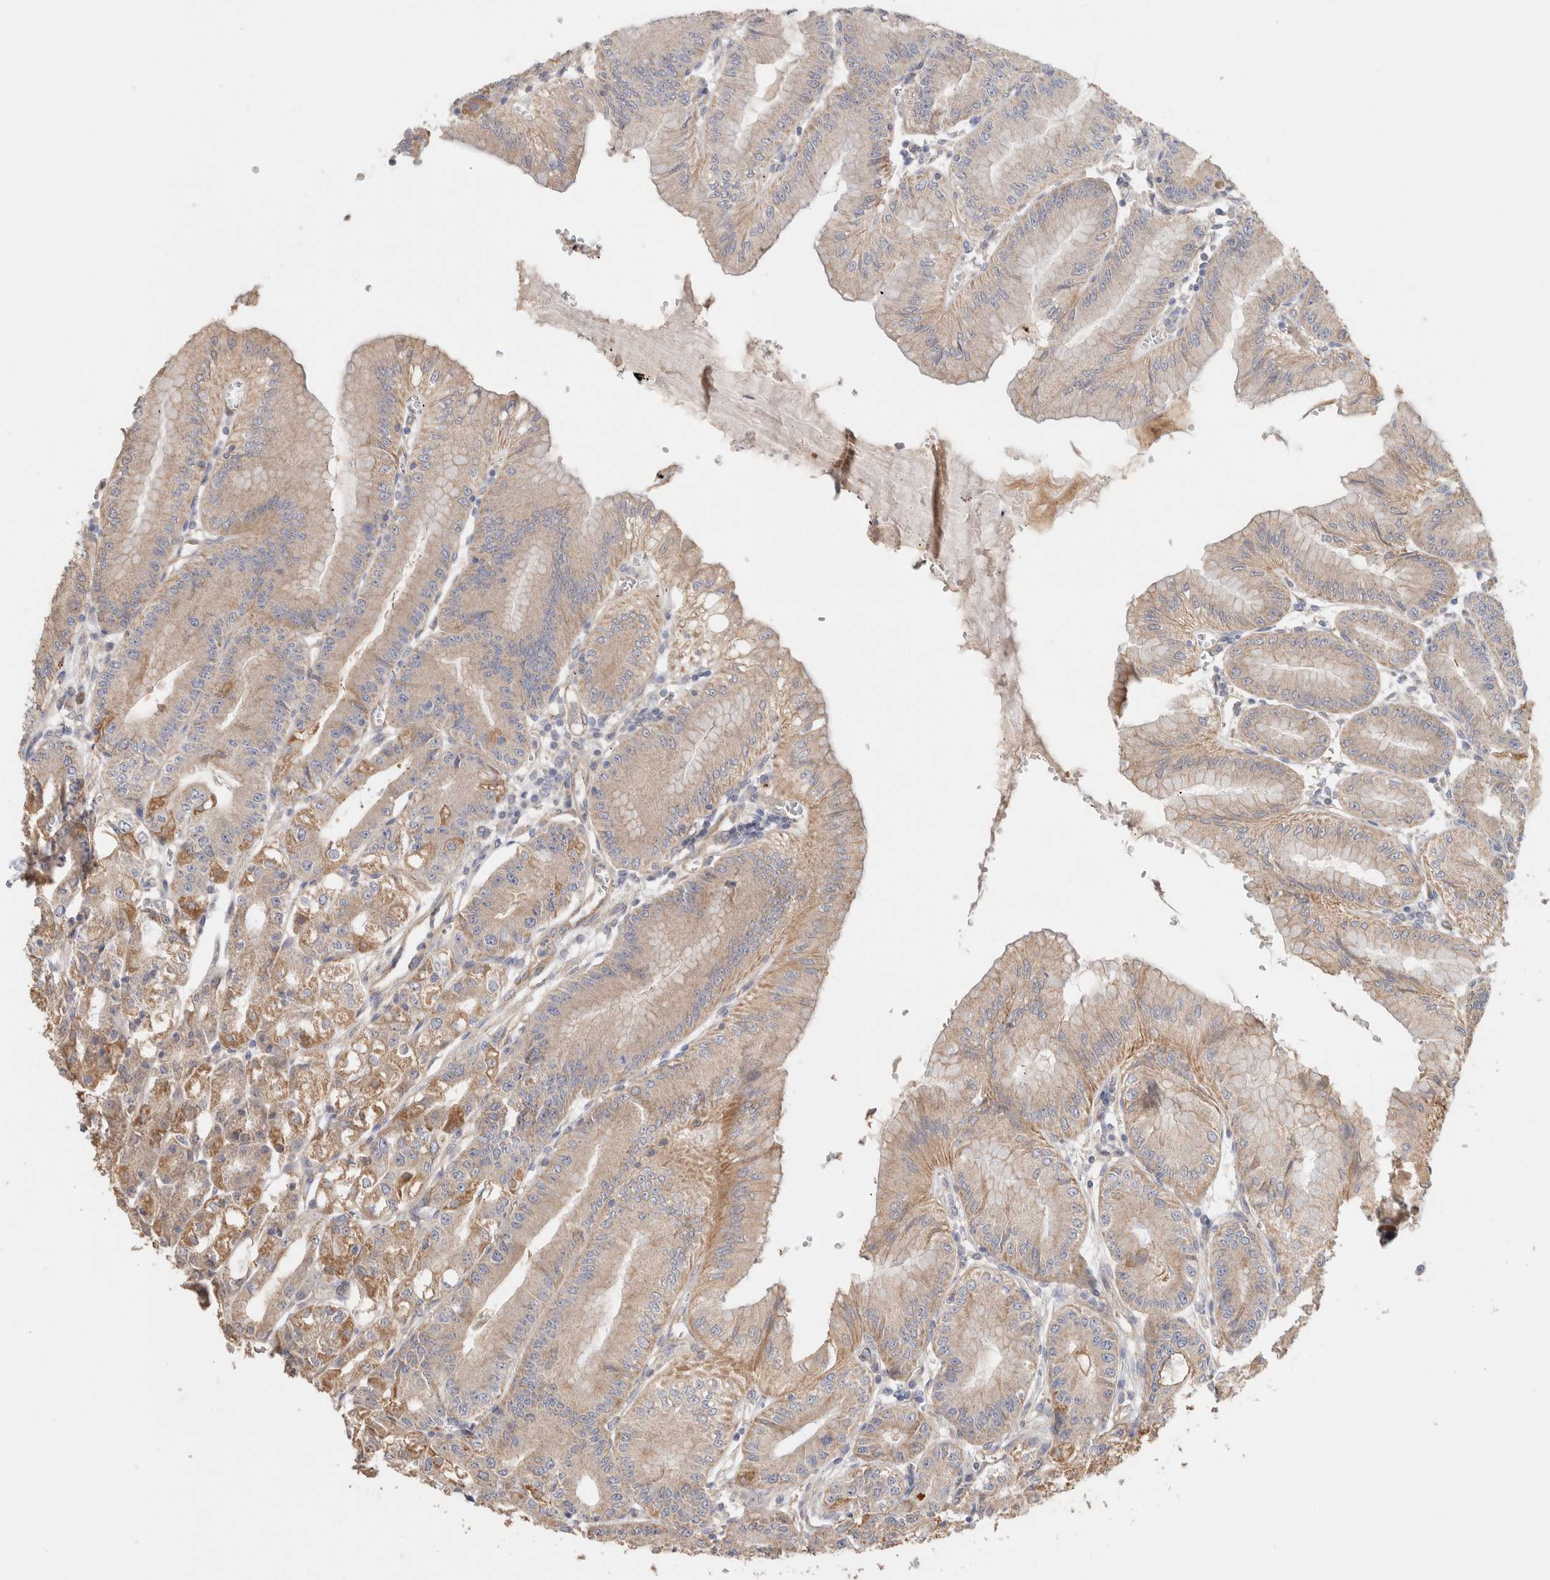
{"staining": {"intensity": "moderate", "quantity": "25%-75%", "location": "cytoplasmic/membranous"}, "tissue": "stomach", "cell_type": "Glandular cells", "image_type": "normal", "snomed": [{"axis": "morphology", "description": "Normal tissue, NOS"}, {"axis": "topography", "description": "Stomach, lower"}], "caption": "Immunohistochemical staining of unremarkable human stomach displays medium levels of moderate cytoplasmic/membranous staining in approximately 25%-75% of glandular cells.", "gene": "B3GNTL1", "patient": {"sex": "male", "age": 71}}